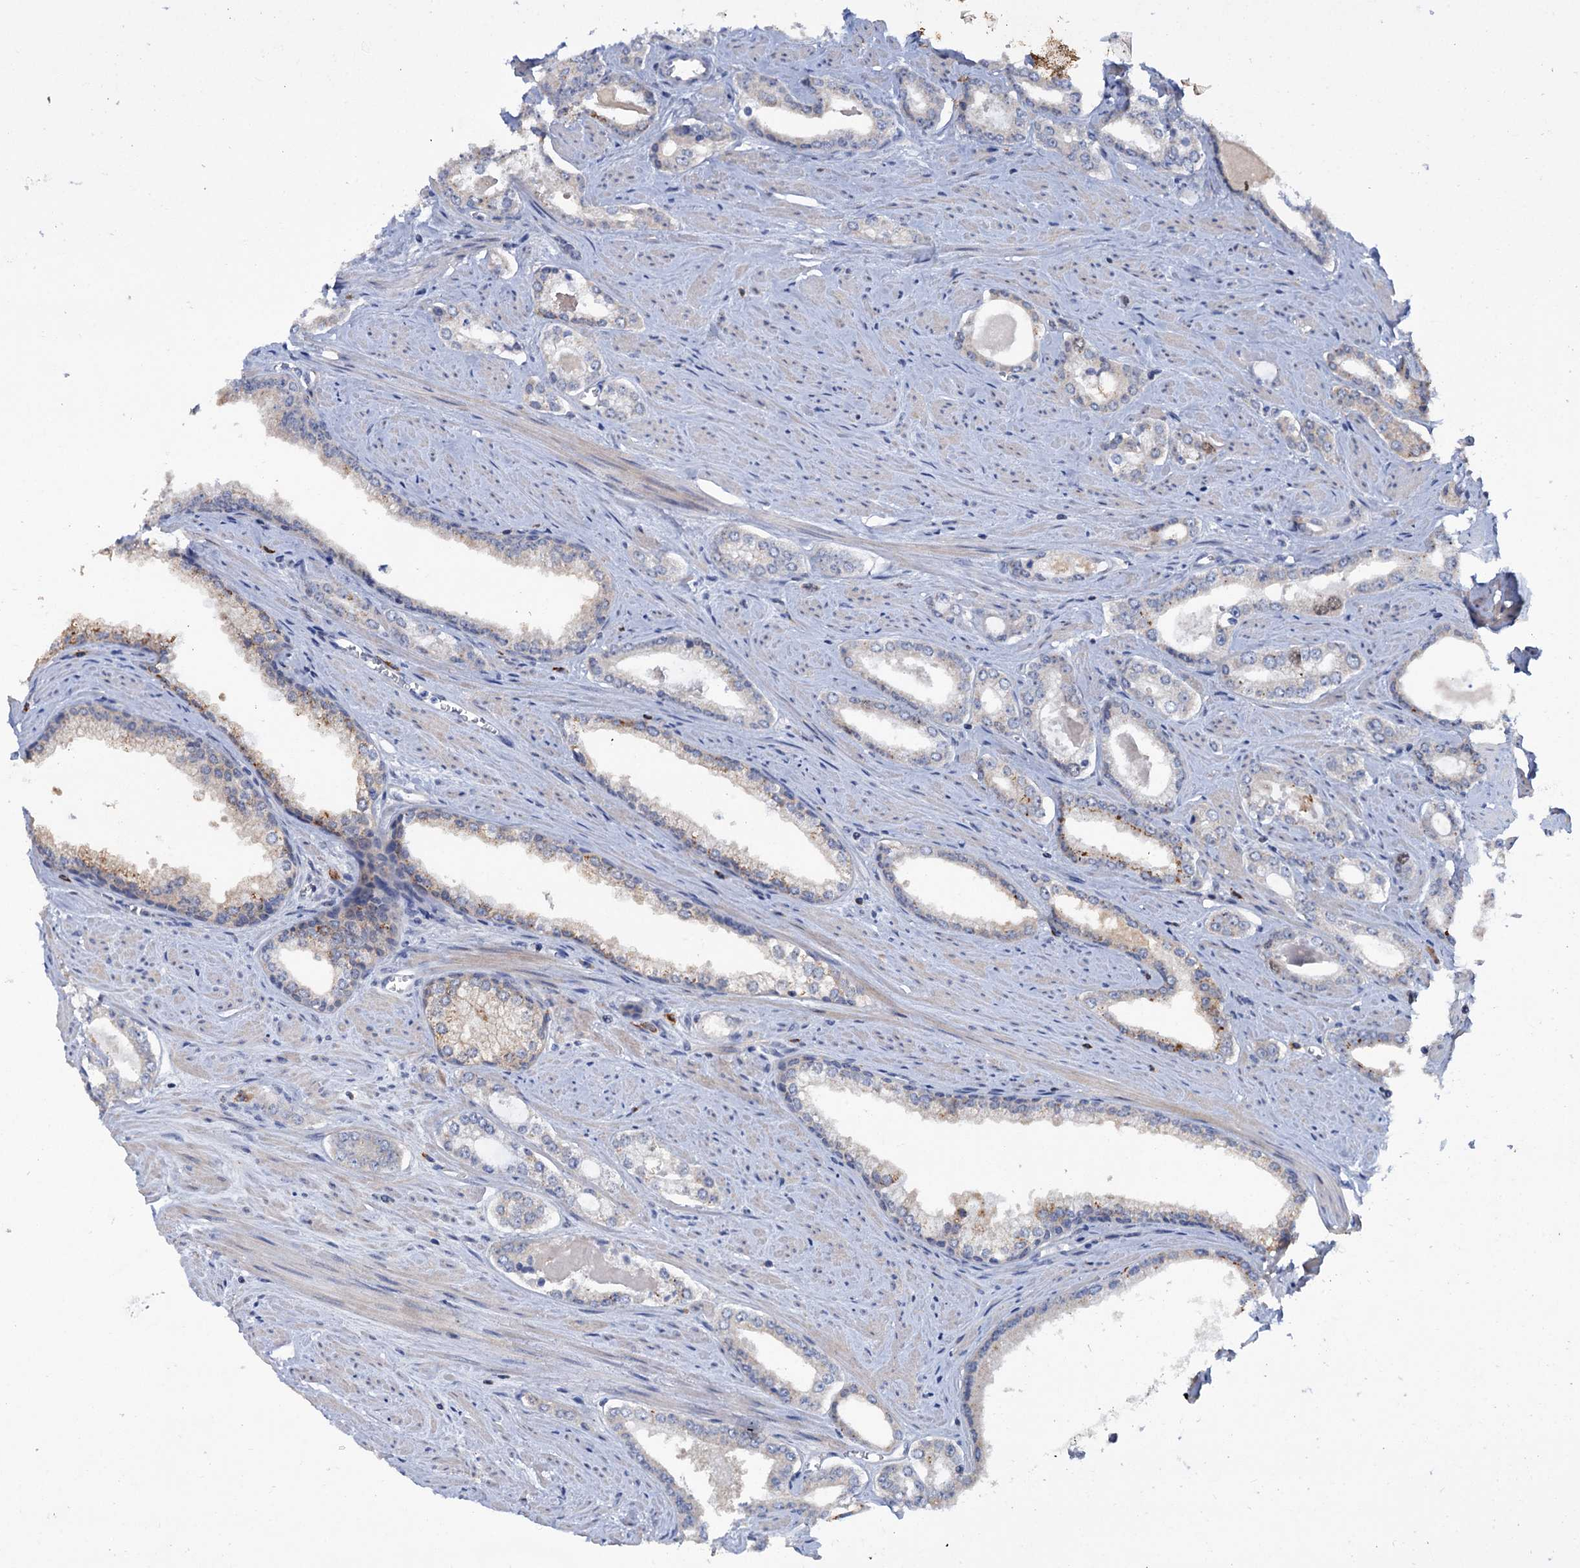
{"staining": {"intensity": "weak", "quantity": "<25%", "location": "cytoplasmic/membranous"}, "tissue": "prostate cancer", "cell_type": "Tumor cells", "image_type": "cancer", "snomed": [{"axis": "morphology", "description": "Adenocarcinoma, Low grade"}, {"axis": "topography", "description": "Prostate and seminal vesicle, NOS"}], "caption": "High magnification brightfield microscopy of adenocarcinoma (low-grade) (prostate) stained with DAB (brown) and counterstained with hematoxylin (blue): tumor cells show no significant expression.", "gene": "FAM111B", "patient": {"sex": "male", "age": 60}}